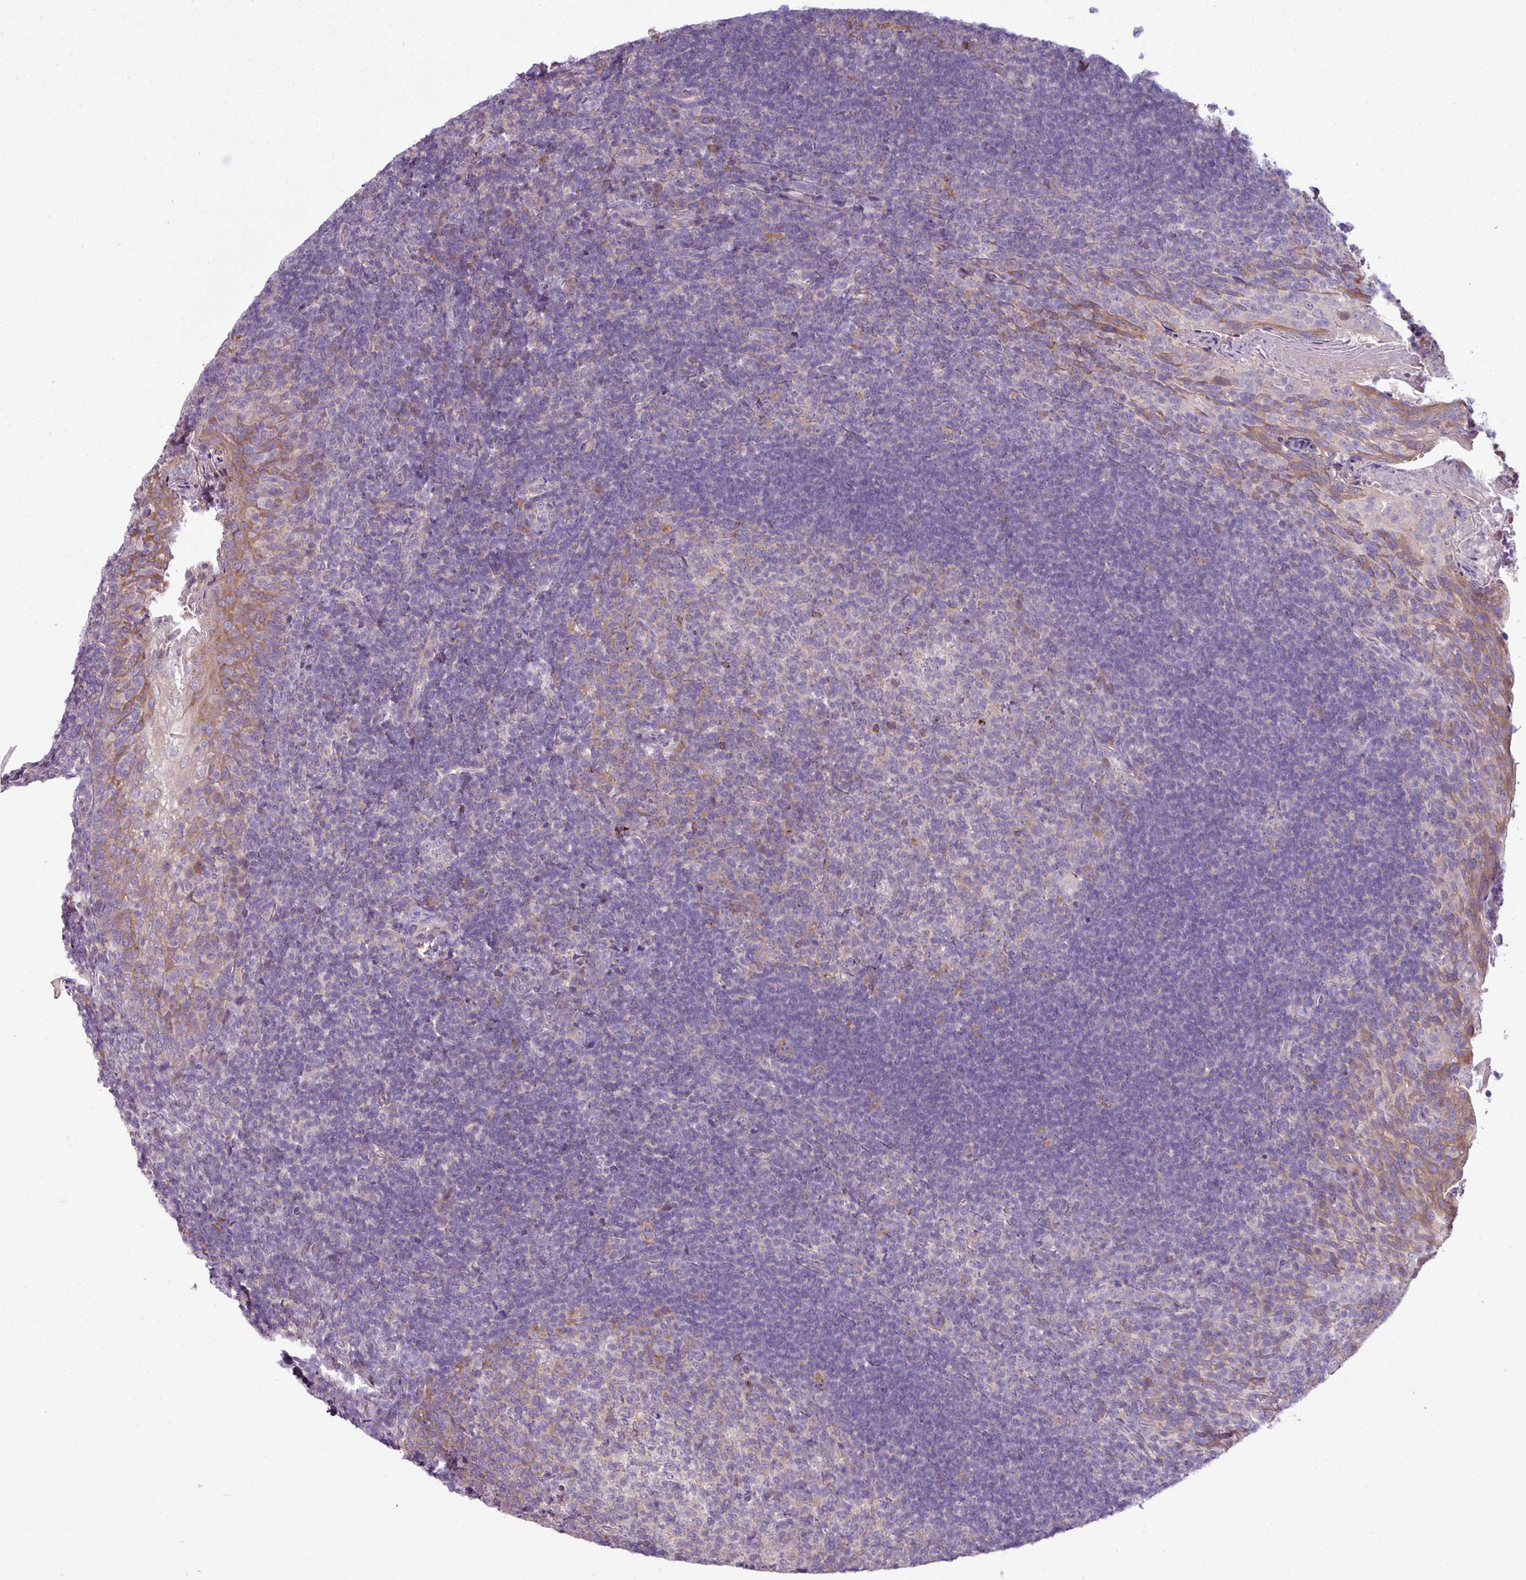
{"staining": {"intensity": "weak", "quantity": "<25%", "location": "cytoplasmic/membranous"}, "tissue": "tonsil", "cell_type": "Germinal center cells", "image_type": "normal", "snomed": [{"axis": "morphology", "description": "Normal tissue, NOS"}, {"axis": "topography", "description": "Tonsil"}], "caption": "Immunohistochemistry of normal human tonsil displays no staining in germinal center cells. Brightfield microscopy of IHC stained with DAB (brown) and hematoxylin (blue), captured at high magnification.", "gene": "AGAP4", "patient": {"sex": "female", "age": 10}}